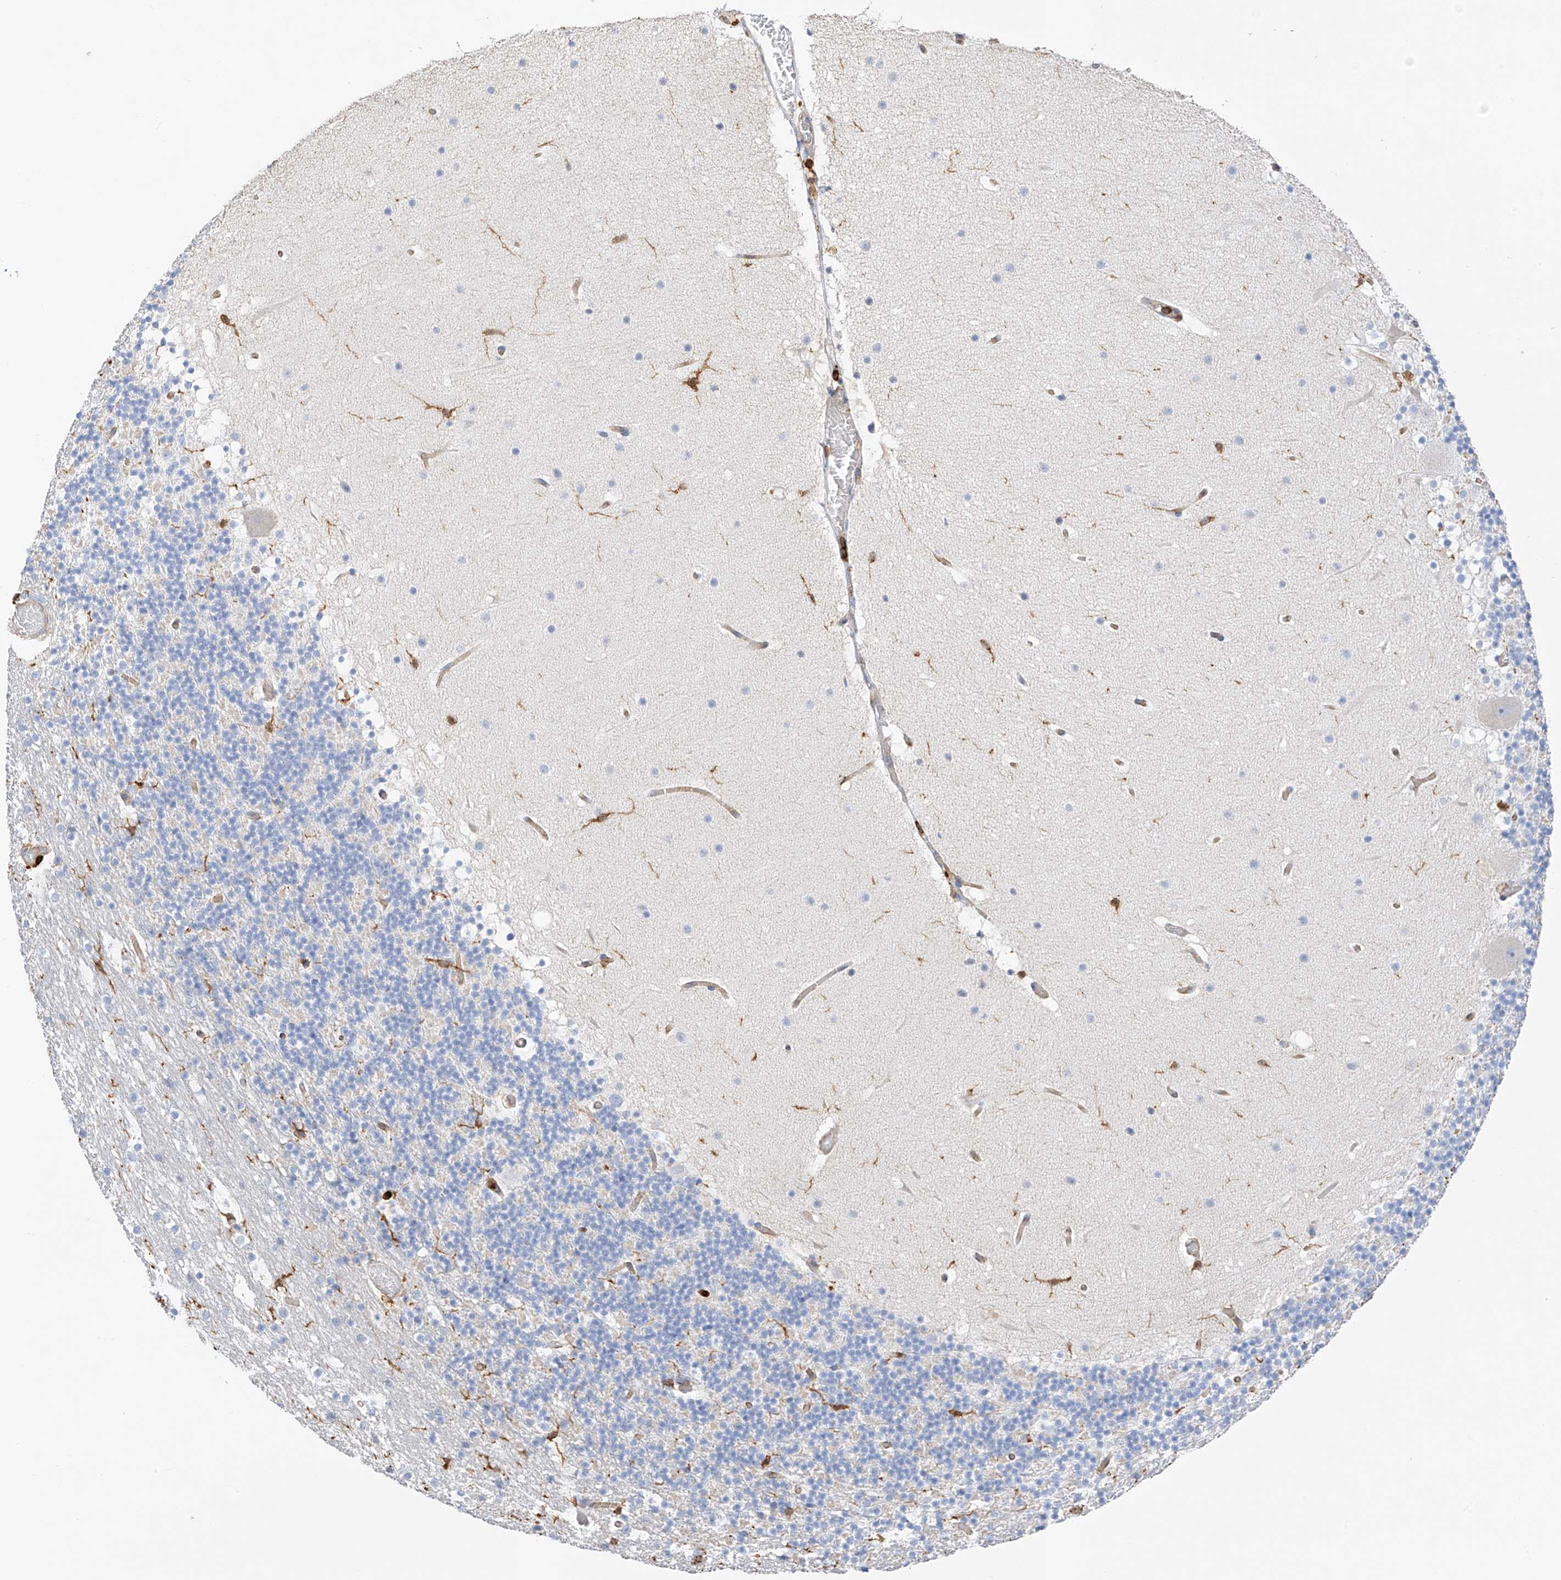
{"staining": {"intensity": "negative", "quantity": "none", "location": "none"}, "tissue": "cerebellum", "cell_type": "Cells in granular layer", "image_type": "normal", "snomed": [{"axis": "morphology", "description": "Normal tissue, NOS"}, {"axis": "topography", "description": "Cerebellum"}], "caption": "IHC of benign human cerebellum reveals no positivity in cells in granular layer.", "gene": "ARHGAP25", "patient": {"sex": "male", "age": 57}}